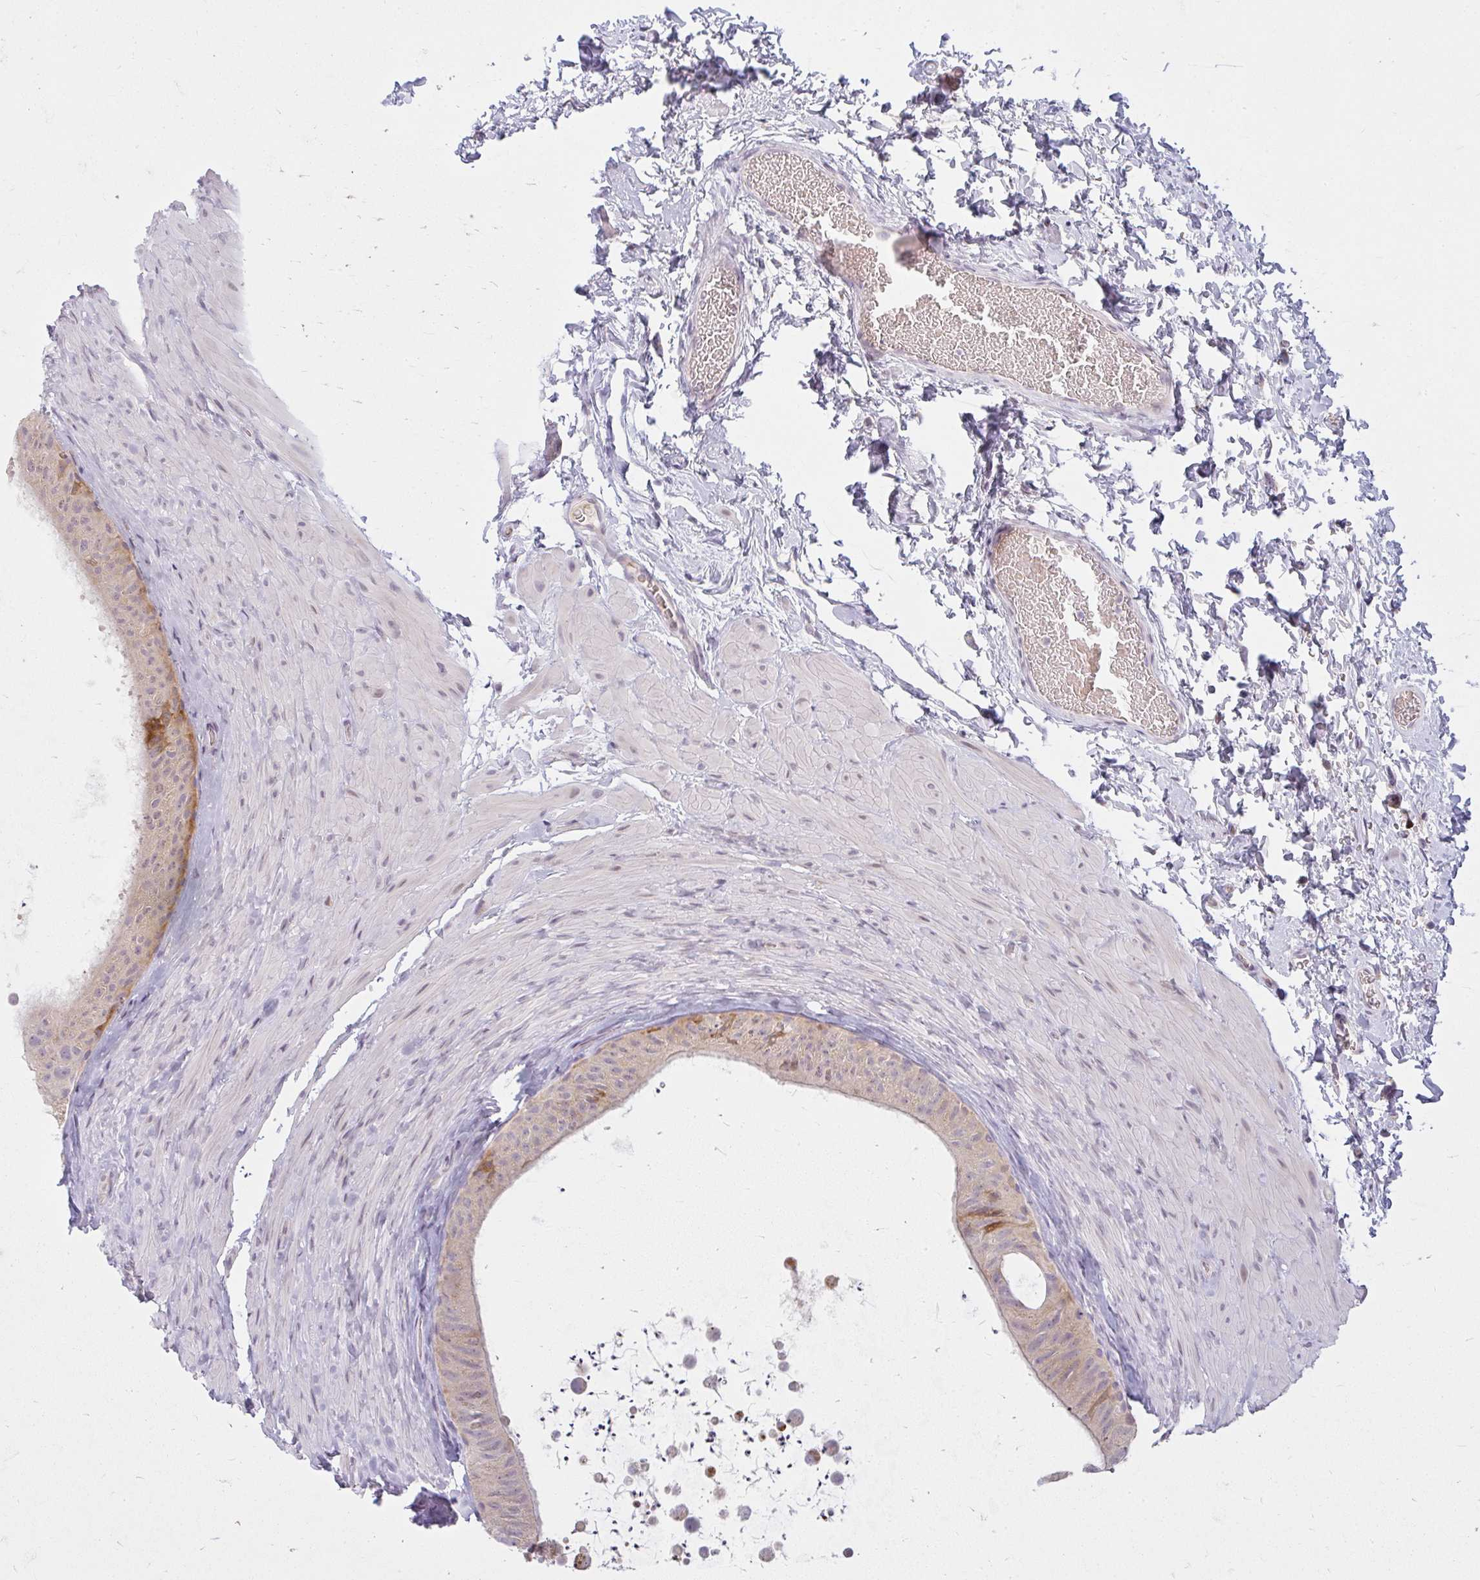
{"staining": {"intensity": "moderate", "quantity": "<25%", "location": "cytoplasmic/membranous"}, "tissue": "epididymis", "cell_type": "Glandular cells", "image_type": "normal", "snomed": [{"axis": "morphology", "description": "Normal tissue, NOS"}, {"axis": "topography", "description": "Epididymis, spermatic cord, NOS"}, {"axis": "topography", "description": "Epididymis"}], "caption": "Glandular cells show moderate cytoplasmic/membranous positivity in approximately <25% of cells in normal epididymis. (IHC, brightfield microscopy, high magnification).", "gene": "ZFYVE26", "patient": {"sex": "male", "age": 31}}